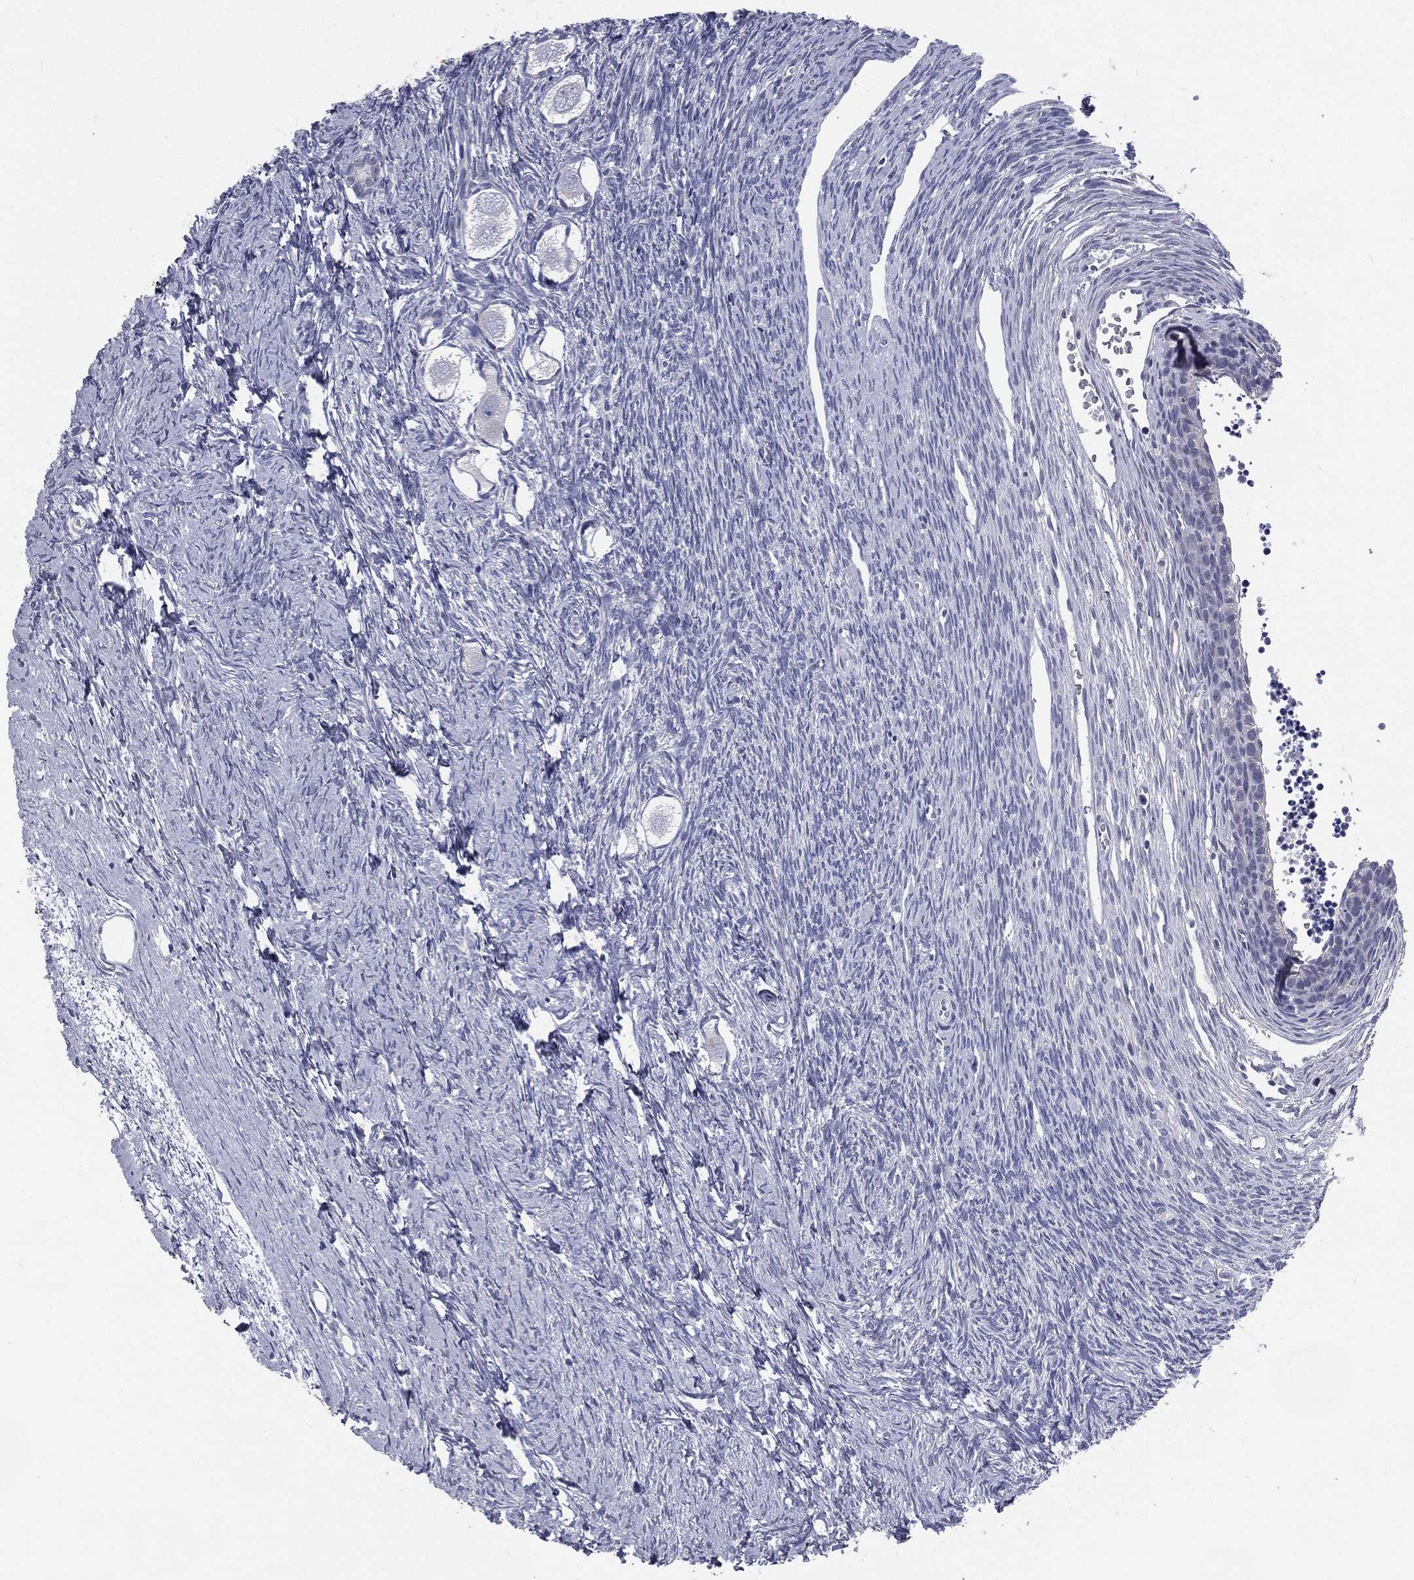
{"staining": {"intensity": "negative", "quantity": "none", "location": "none"}, "tissue": "ovary", "cell_type": "Follicle cells", "image_type": "normal", "snomed": [{"axis": "morphology", "description": "Normal tissue, NOS"}, {"axis": "topography", "description": "Ovary"}], "caption": "This is an immunohistochemistry histopathology image of benign ovary. There is no expression in follicle cells.", "gene": "IFT27", "patient": {"sex": "female", "age": 27}}